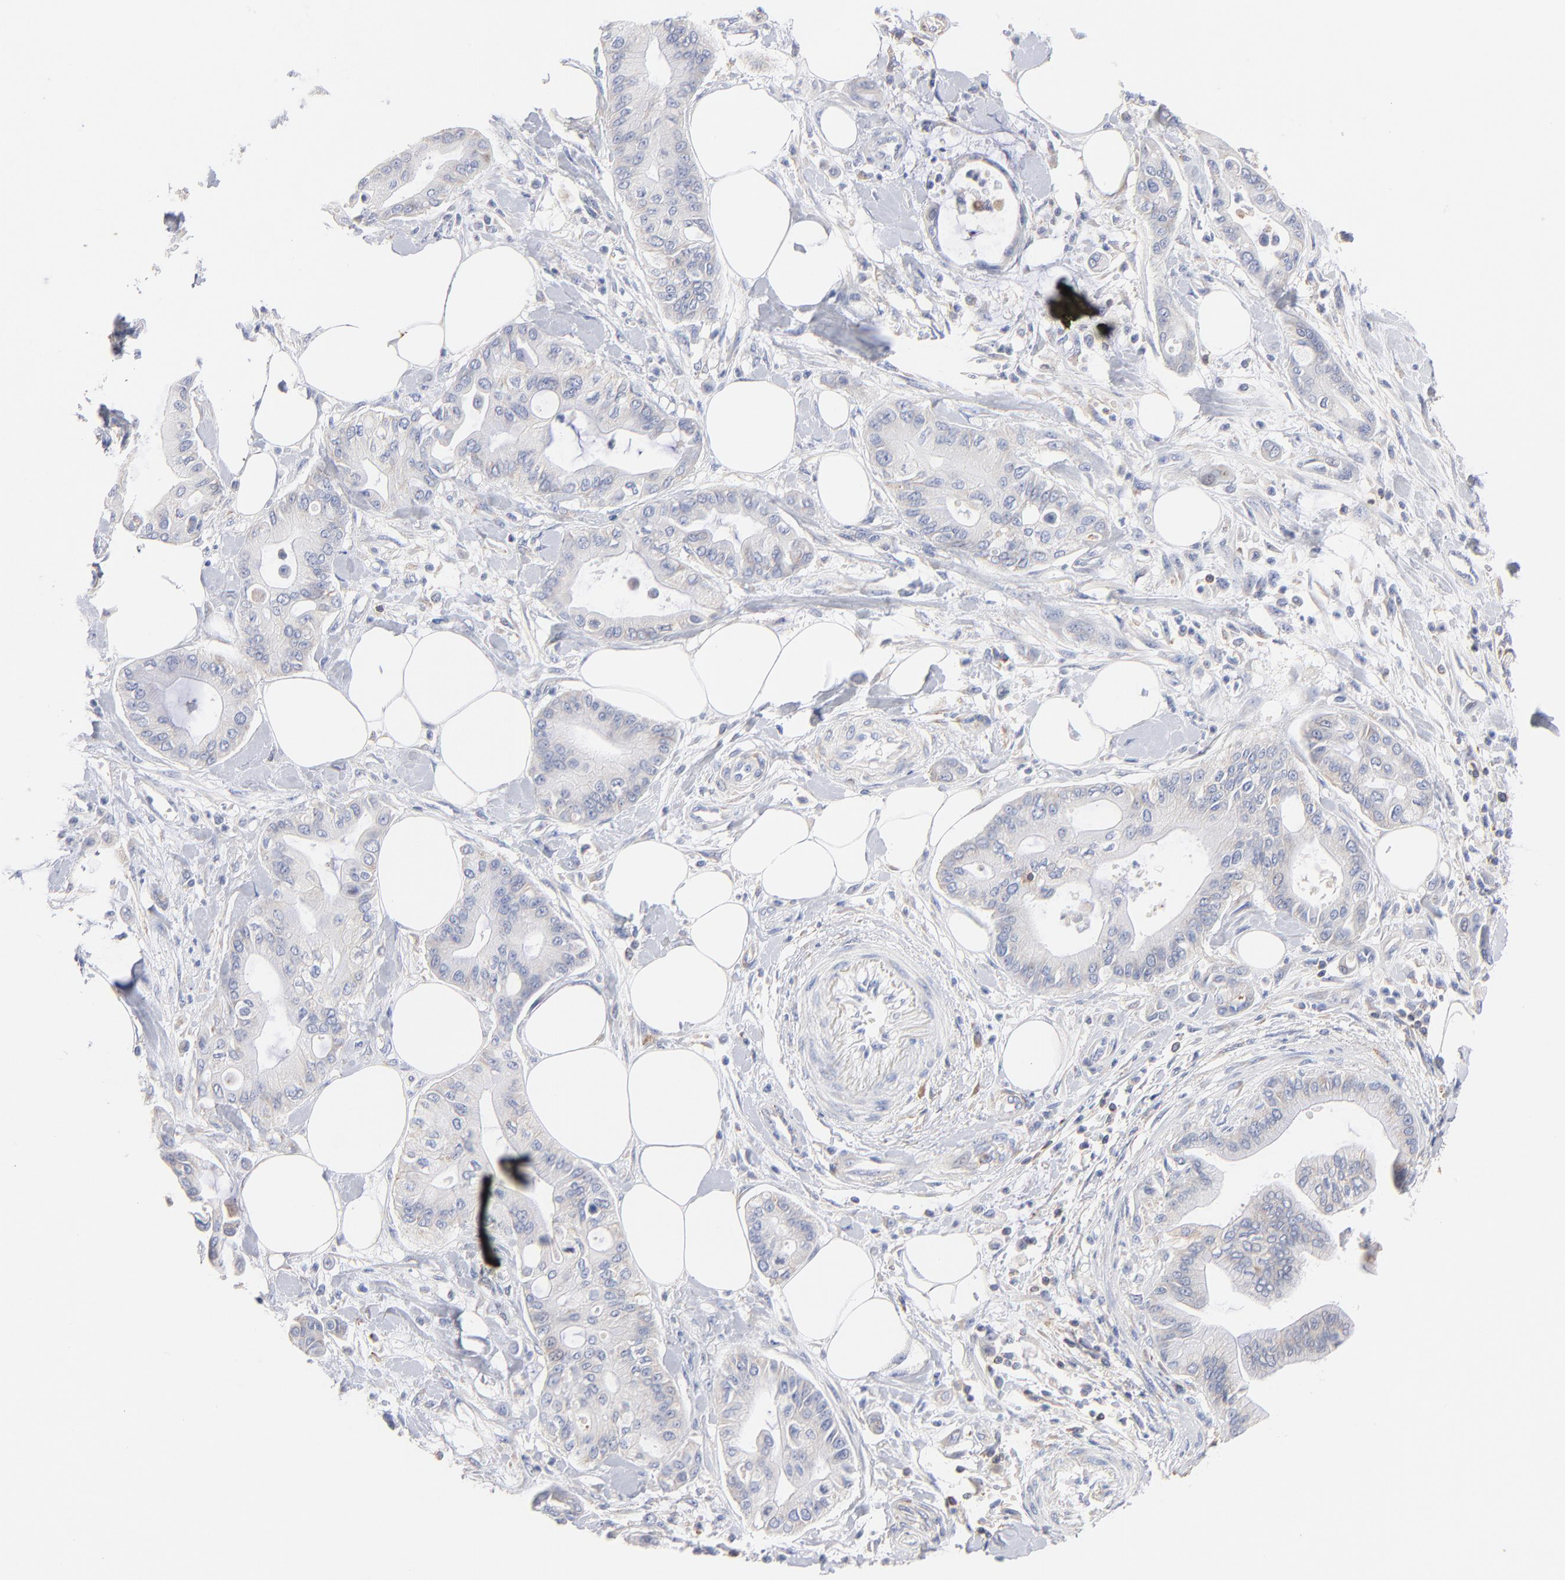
{"staining": {"intensity": "negative", "quantity": "none", "location": "none"}, "tissue": "pancreatic cancer", "cell_type": "Tumor cells", "image_type": "cancer", "snomed": [{"axis": "morphology", "description": "Adenocarcinoma, NOS"}, {"axis": "morphology", "description": "Adenocarcinoma, metastatic, NOS"}, {"axis": "topography", "description": "Lymph node"}, {"axis": "topography", "description": "Pancreas"}, {"axis": "topography", "description": "Duodenum"}], "caption": "IHC micrograph of neoplastic tissue: human pancreatic cancer (adenocarcinoma) stained with DAB (3,3'-diaminobenzidine) shows no significant protein expression in tumor cells.", "gene": "SEPTIN6", "patient": {"sex": "female", "age": 64}}